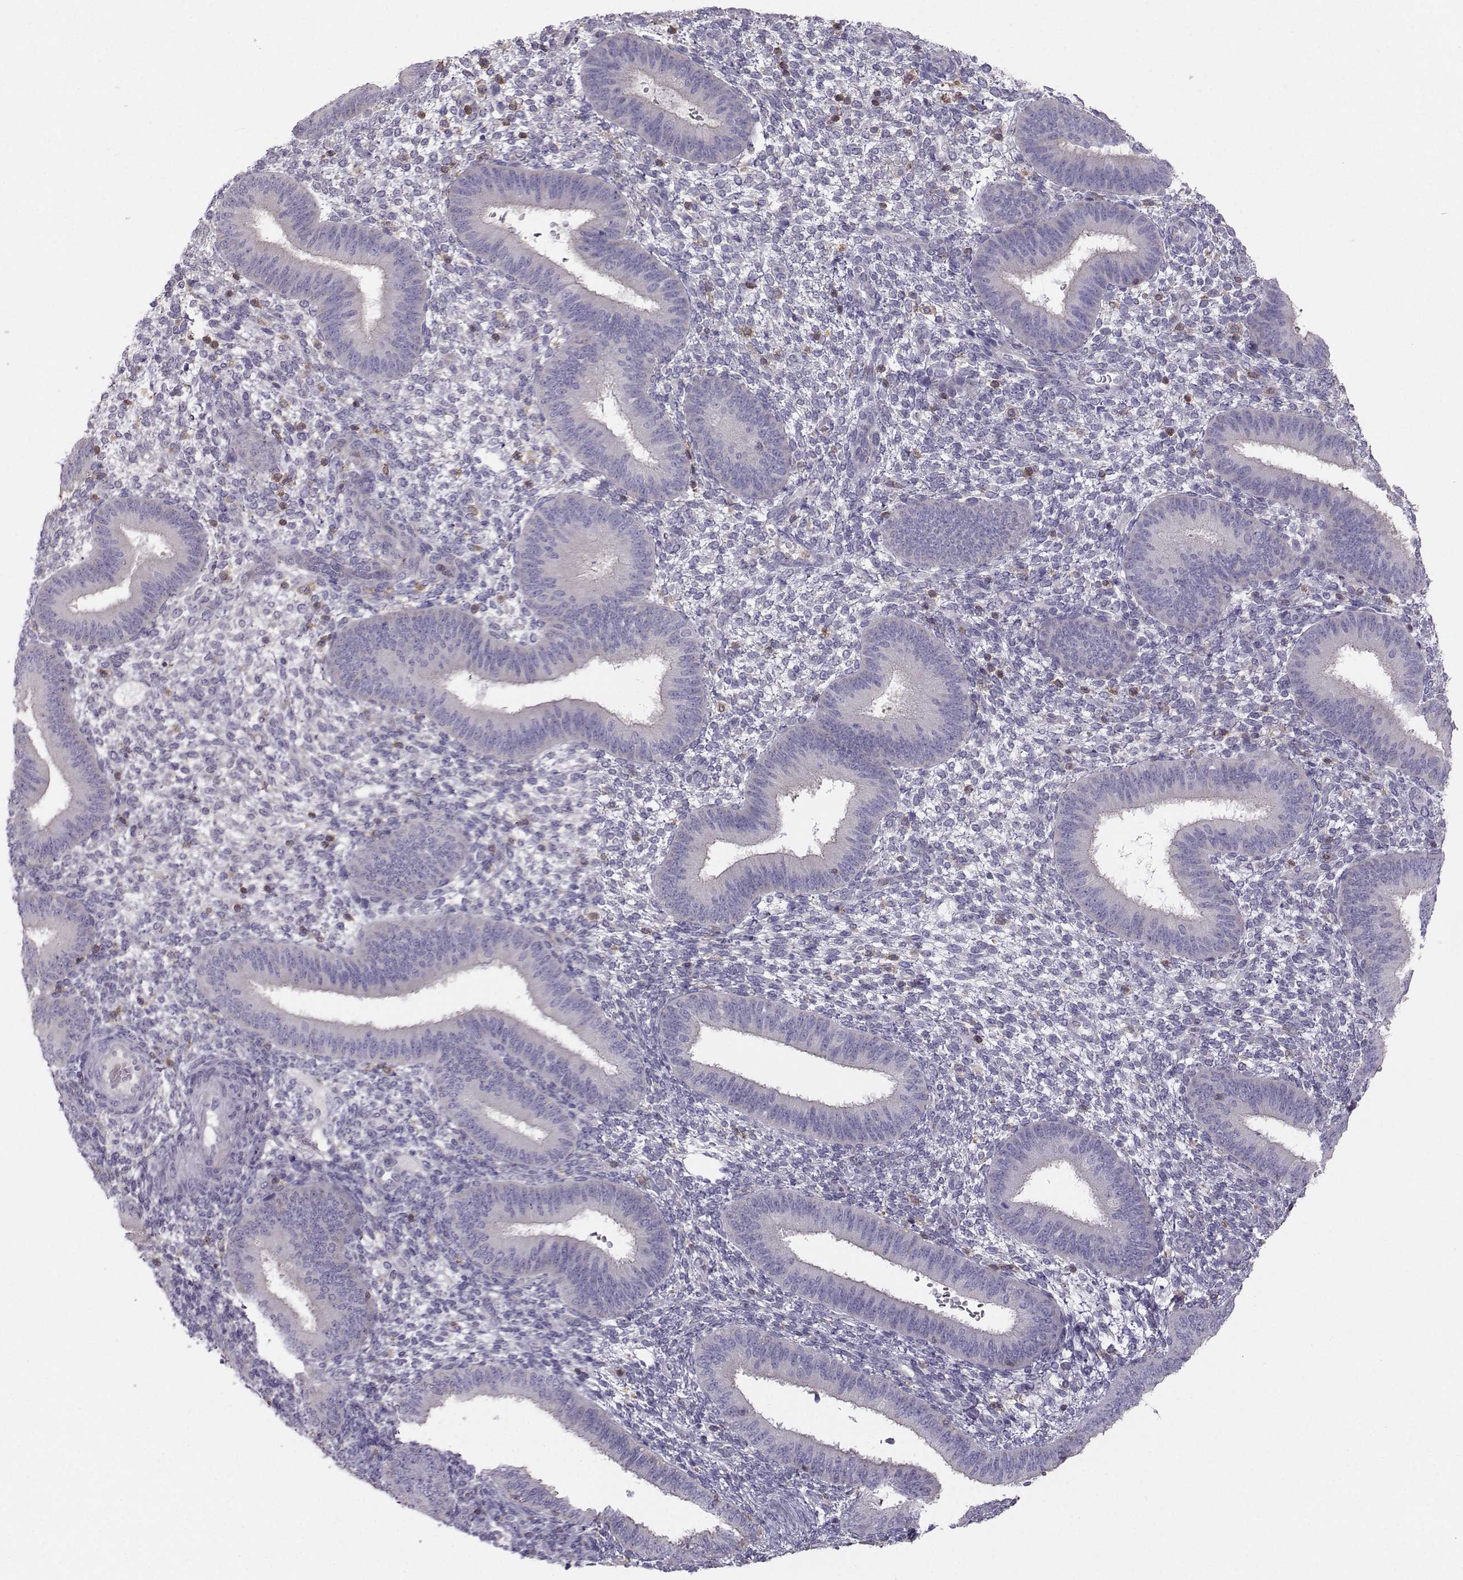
{"staining": {"intensity": "negative", "quantity": "none", "location": "none"}, "tissue": "endometrium", "cell_type": "Cells in endometrial stroma", "image_type": "normal", "snomed": [{"axis": "morphology", "description": "Normal tissue, NOS"}, {"axis": "topography", "description": "Endometrium"}], "caption": "Immunohistochemistry micrograph of normal human endometrium stained for a protein (brown), which shows no expression in cells in endometrial stroma. (Stains: DAB immunohistochemistry with hematoxylin counter stain, Microscopy: brightfield microscopy at high magnification).", "gene": "ZBTB32", "patient": {"sex": "female", "age": 39}}